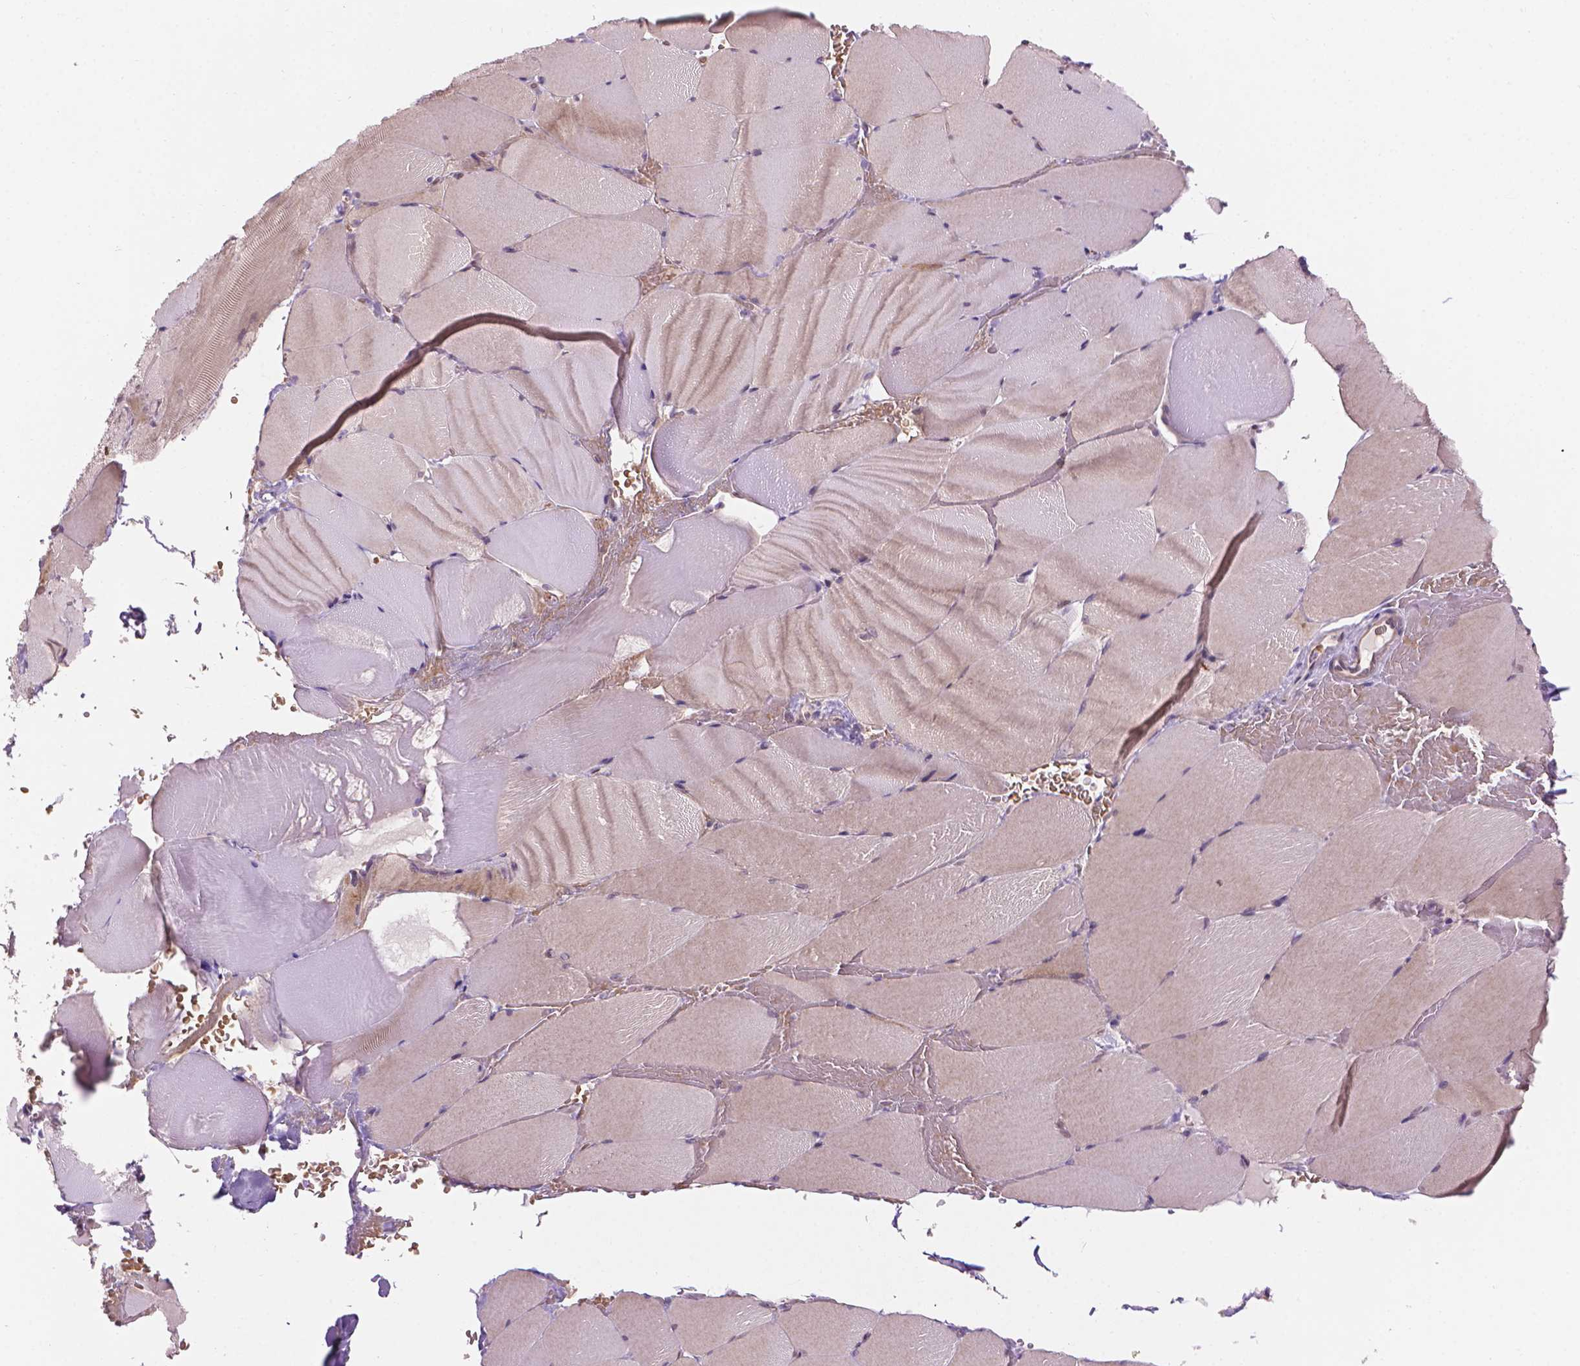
{"staining": {"intensity": "weak", "quantity": "25%-75%", "location": "cytoplasmic/membranous"}, "tissue": "skeletal muscle", "cell_type": "Myocytes", "image_type": "normal", "snomed": [{"axis": "morphology", "description": "Normal tissue, NOS"}, {"axis": "topography", "description": "Skeletal muscle"}], "caption": "A micrograph of human skeletal muscle stained for a protein demonstrates weak cytoplasmic/membranous brown staining in myocytes.", "gene": "IFFO1", "patient": {"sex": "female", "age": 37}}